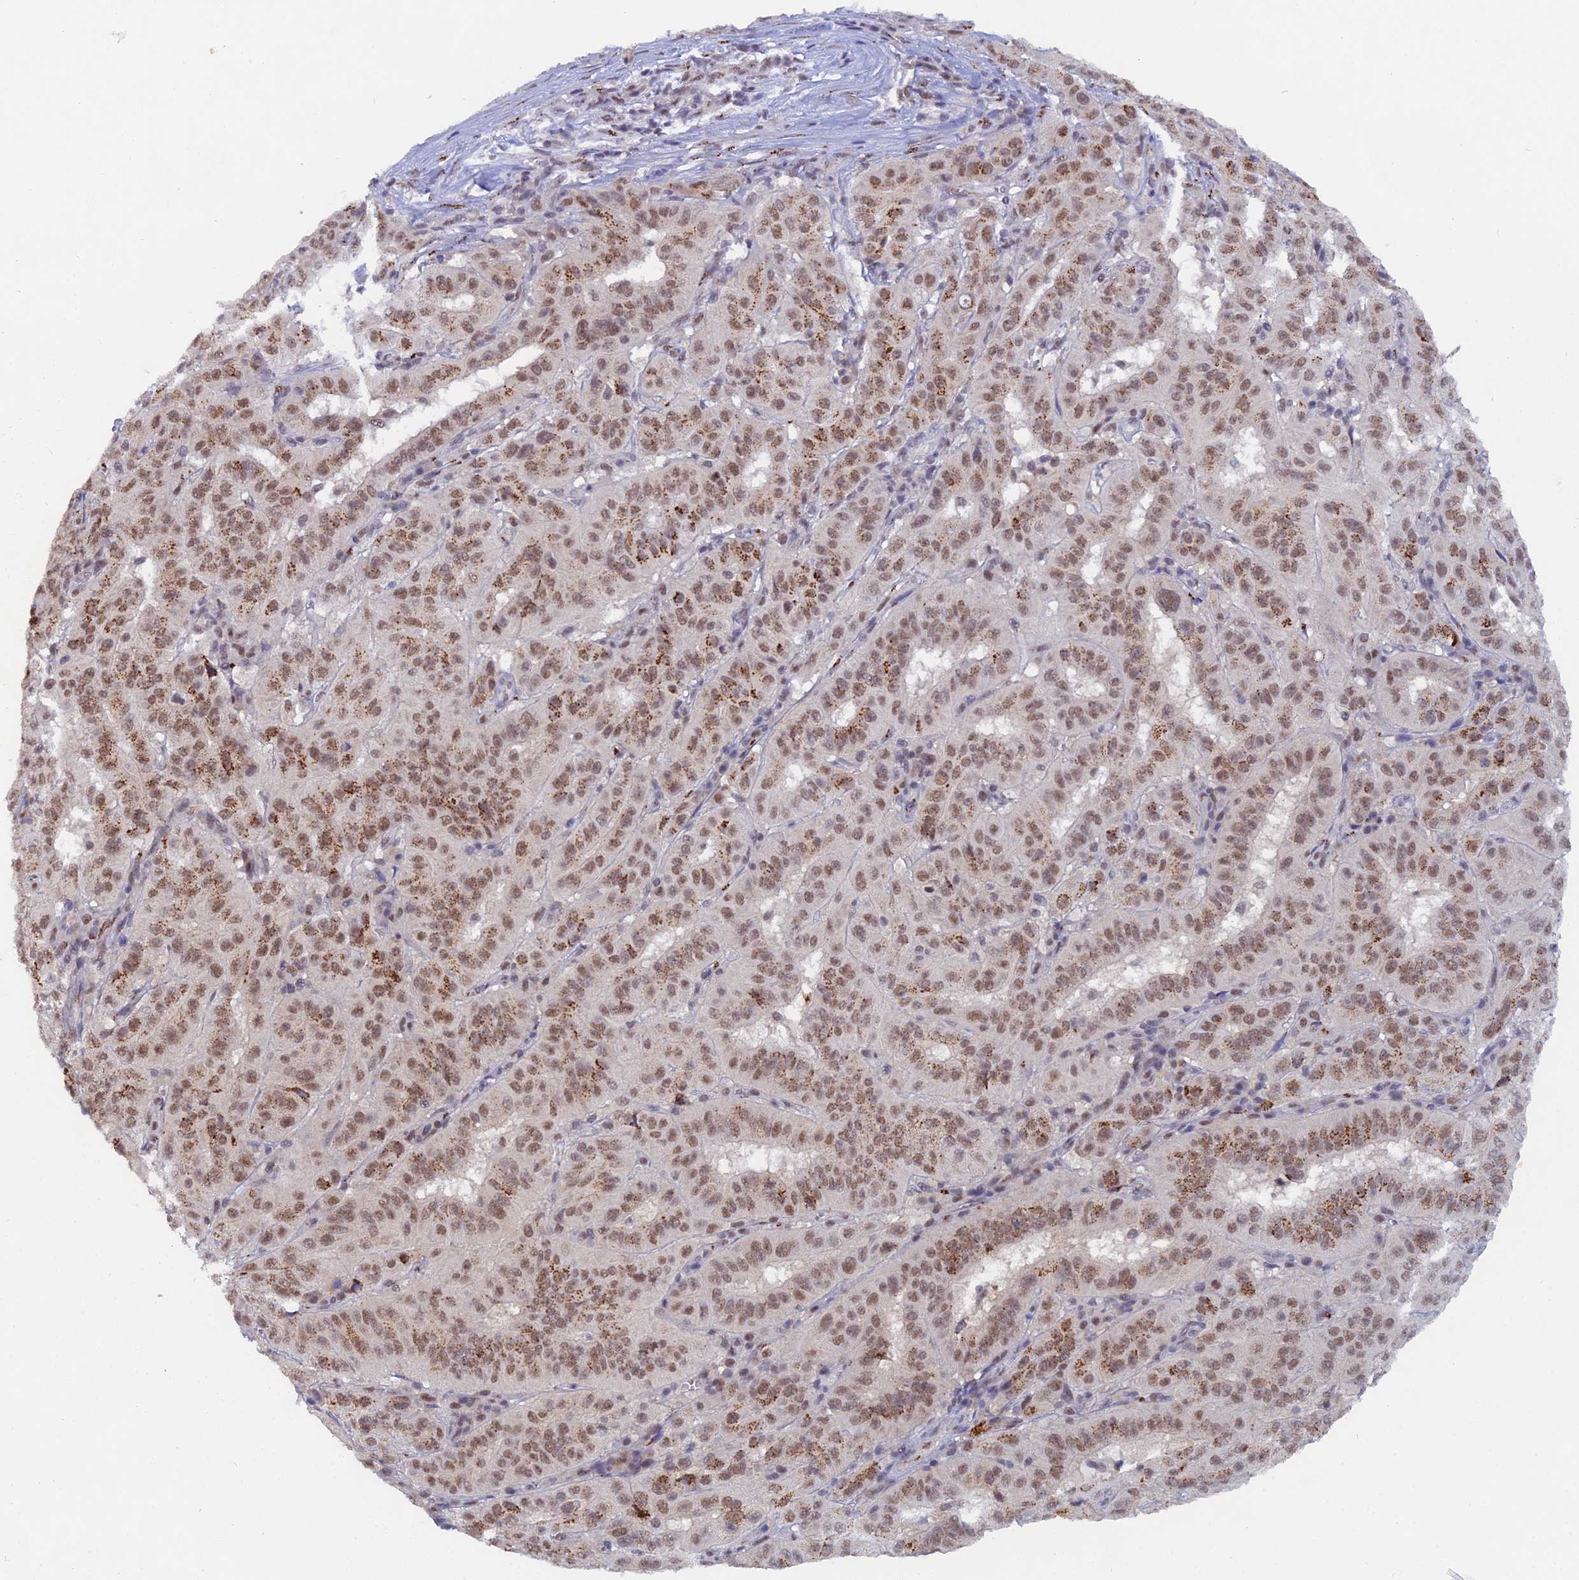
{"staining": {"intensity": "moderate", "quantity": ">75%", "location": "cytoplasmic/membranous,nuclear"}, "tissue": "pancreatic cancer", "cell_type": "Tumor cells", "image_type": "cancer", "snomed": [{"axis": "morphology", "description": "Adenocarcinoma, NOS"}, {"axis": "topography", "description": "Pancreas"}], "caption": "Pancreatic cancer was stained to show a protein in brown. There is medium levels of moderate cytoplasmic/membranous and nuclear staining in approximately >75% of tumor cells.", "gene": "THOC3", "patient": {"sex": "male", "age": 63}}